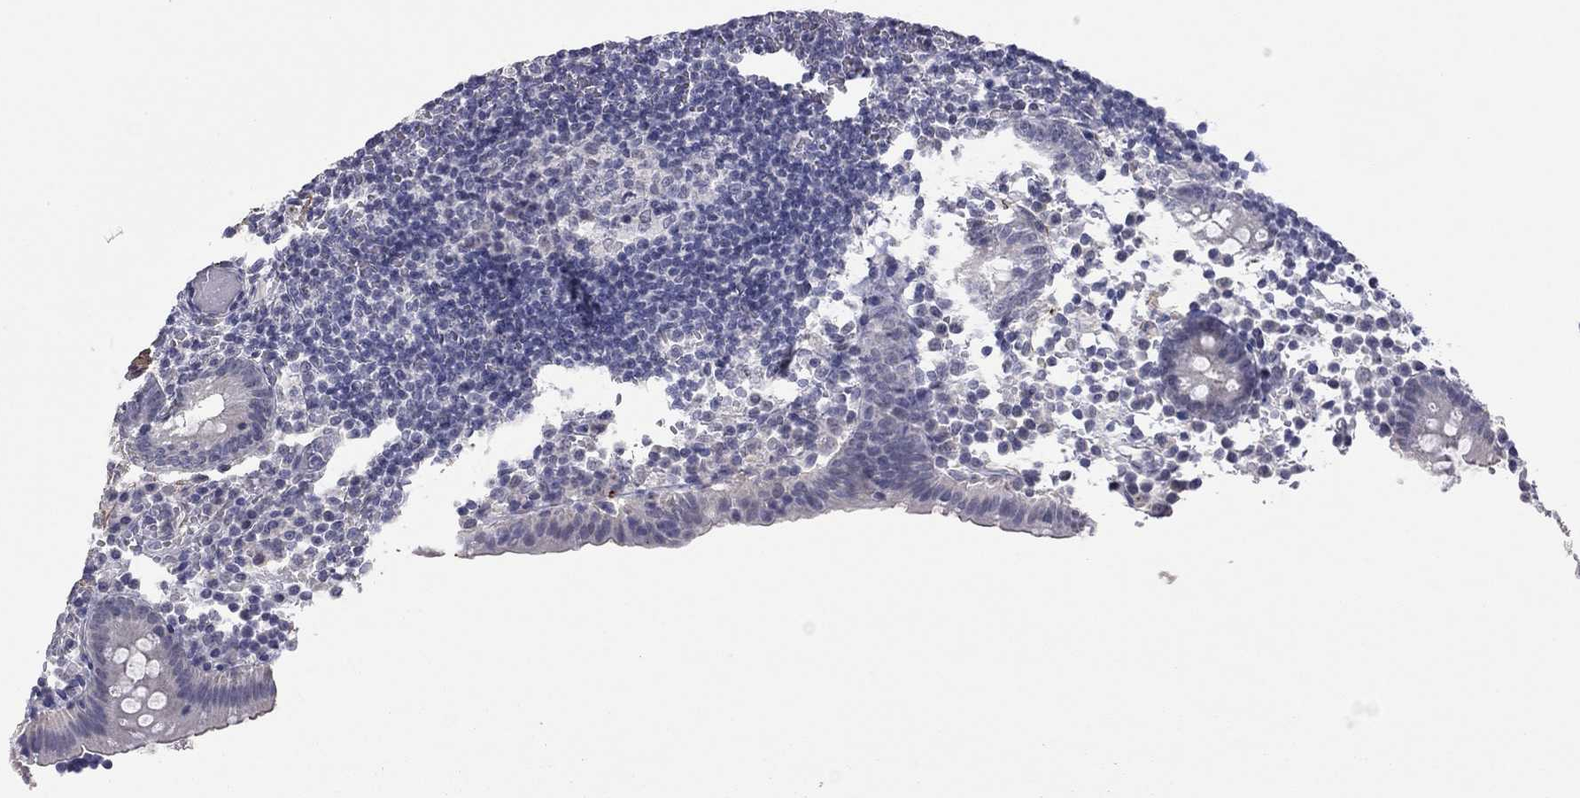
{"staining": {"intensity": "negative", "quantity": "none", "location": "none"}, "tissue": "appendix", "cell_type": "Glandular cells", "image_type": "normal", "snomed": [{"axis": "morphology", "description": "Normal tissue, NOS"}, {"axis": "topography", "description": "Appendix"}], "caption": "Glandular cells are negative for protein expression in benign human appendix.", "gene": "IP6K3", "patient": {"sex": "female", "age": 40}}